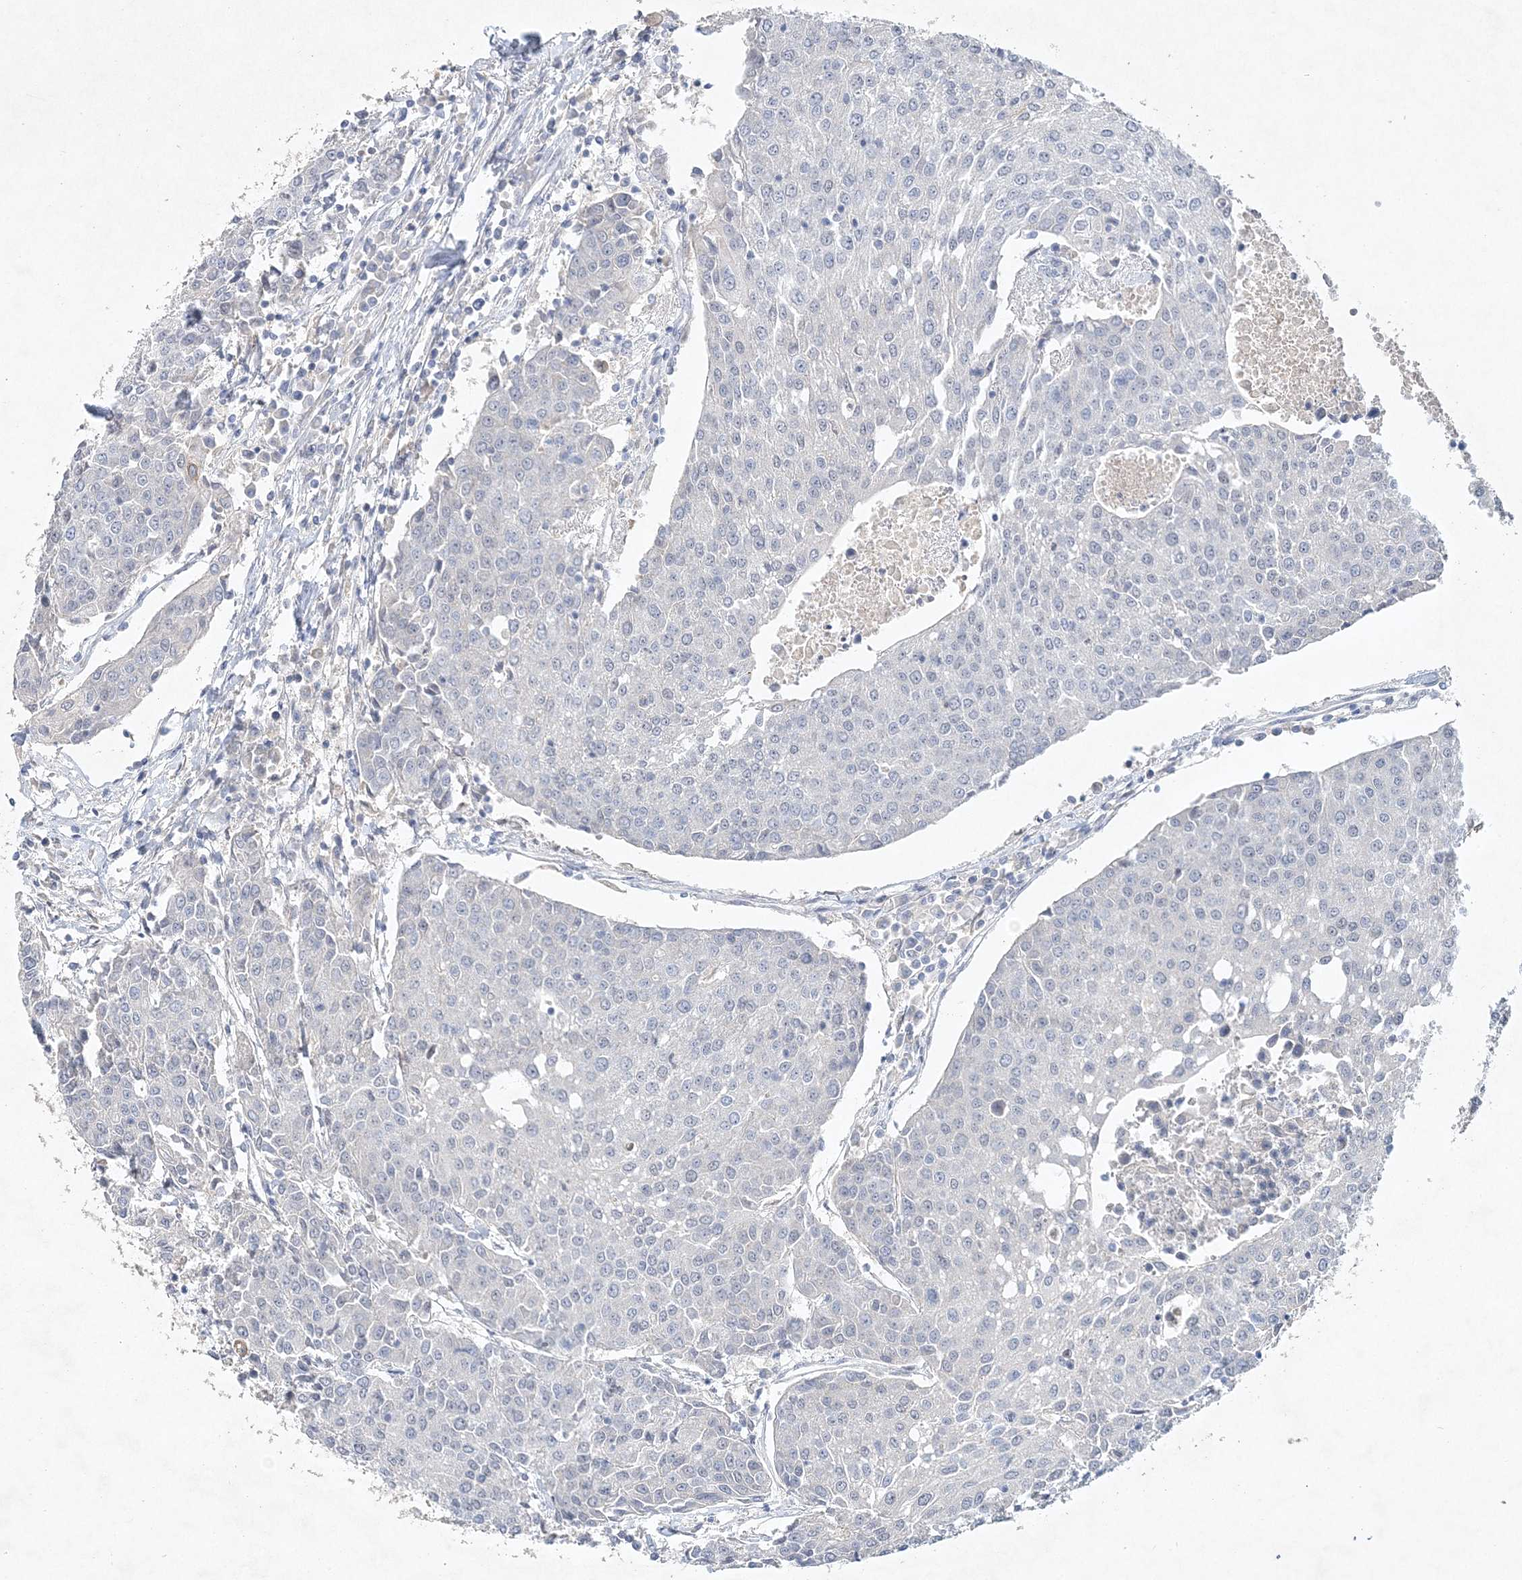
{"staining": {"intensity": "negative", "quantity": "none", "location": "none"}, "tissue": "urothelial cancer", "cell_type": "Tumor cells", "image_type": "cancer", "snomed": [{"axis": "morphology", "description": "Urothelial carcinoma, High grade"}, {"axis": "topography", "description": "Urinary bladder"}], "caption": "Image shows no protein expression in tumor cells of urothelial carcinoma (high-grade) tissue.", "gene": "MAT2B", "patient": {"sex": "female", "age": 85}}